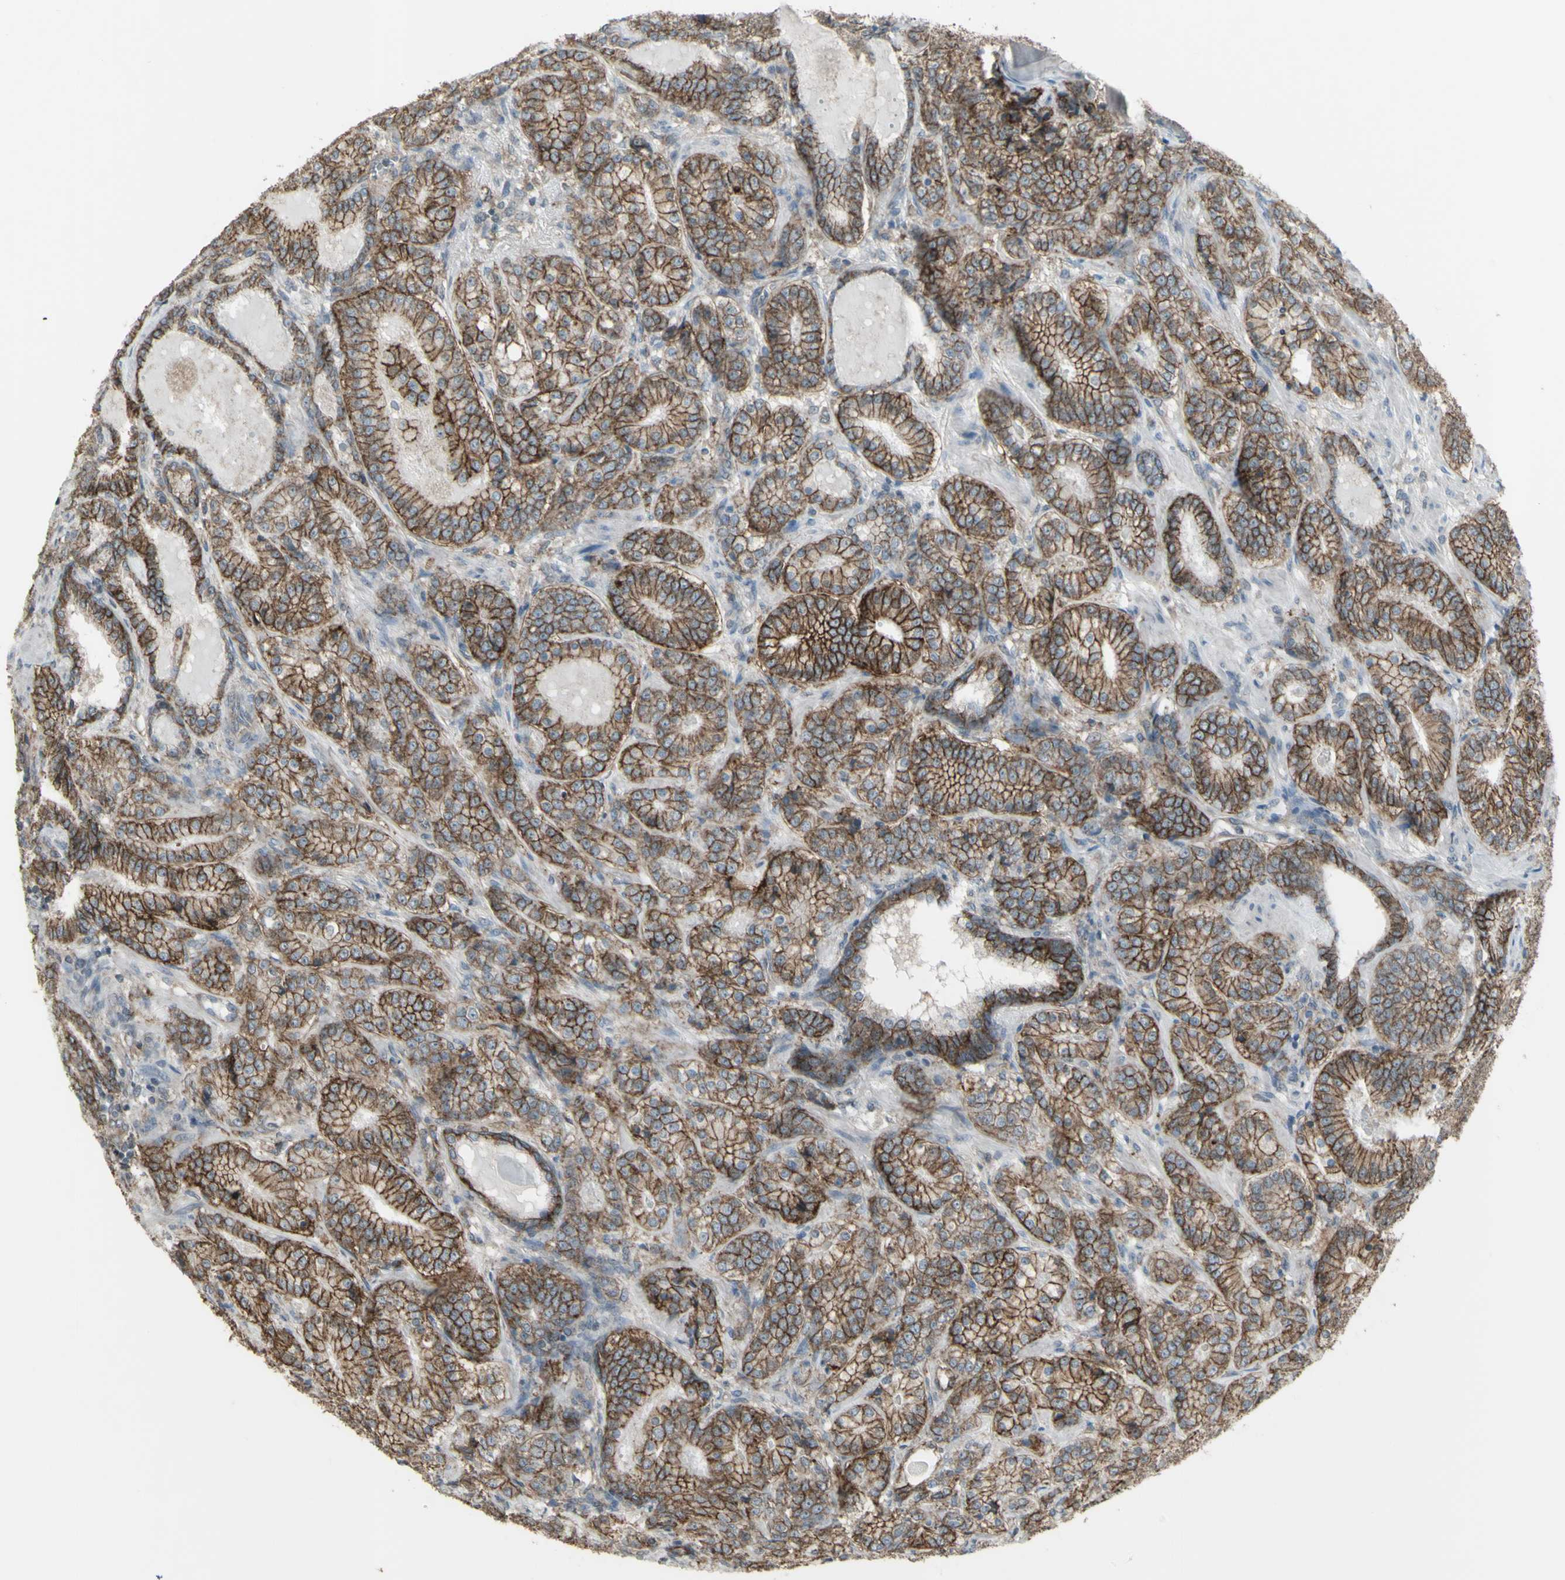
{"staining": {"intensity": "moderate", "quantity": ">75%", "location": "cytoplasmic/membranous"}, "tissue": "prostate cancer", "cell_type": "Tumor cells", "image_type": "cancer", "snomed": [{"axis": "morphology", "description": "Adenocarcinoma, High grade"}, {"axis": "topography", "description": "Prostate"}], "caption": "This is a micrograph of immunohistochemistry staining of prostate cancer (adenocarcinoma (high-grade)), which shows moderate positivity in the cytoplasmic/membranous of tumor cells.", "gene": "FXYD3", "patient": {"sex": "male", "age": 61}}